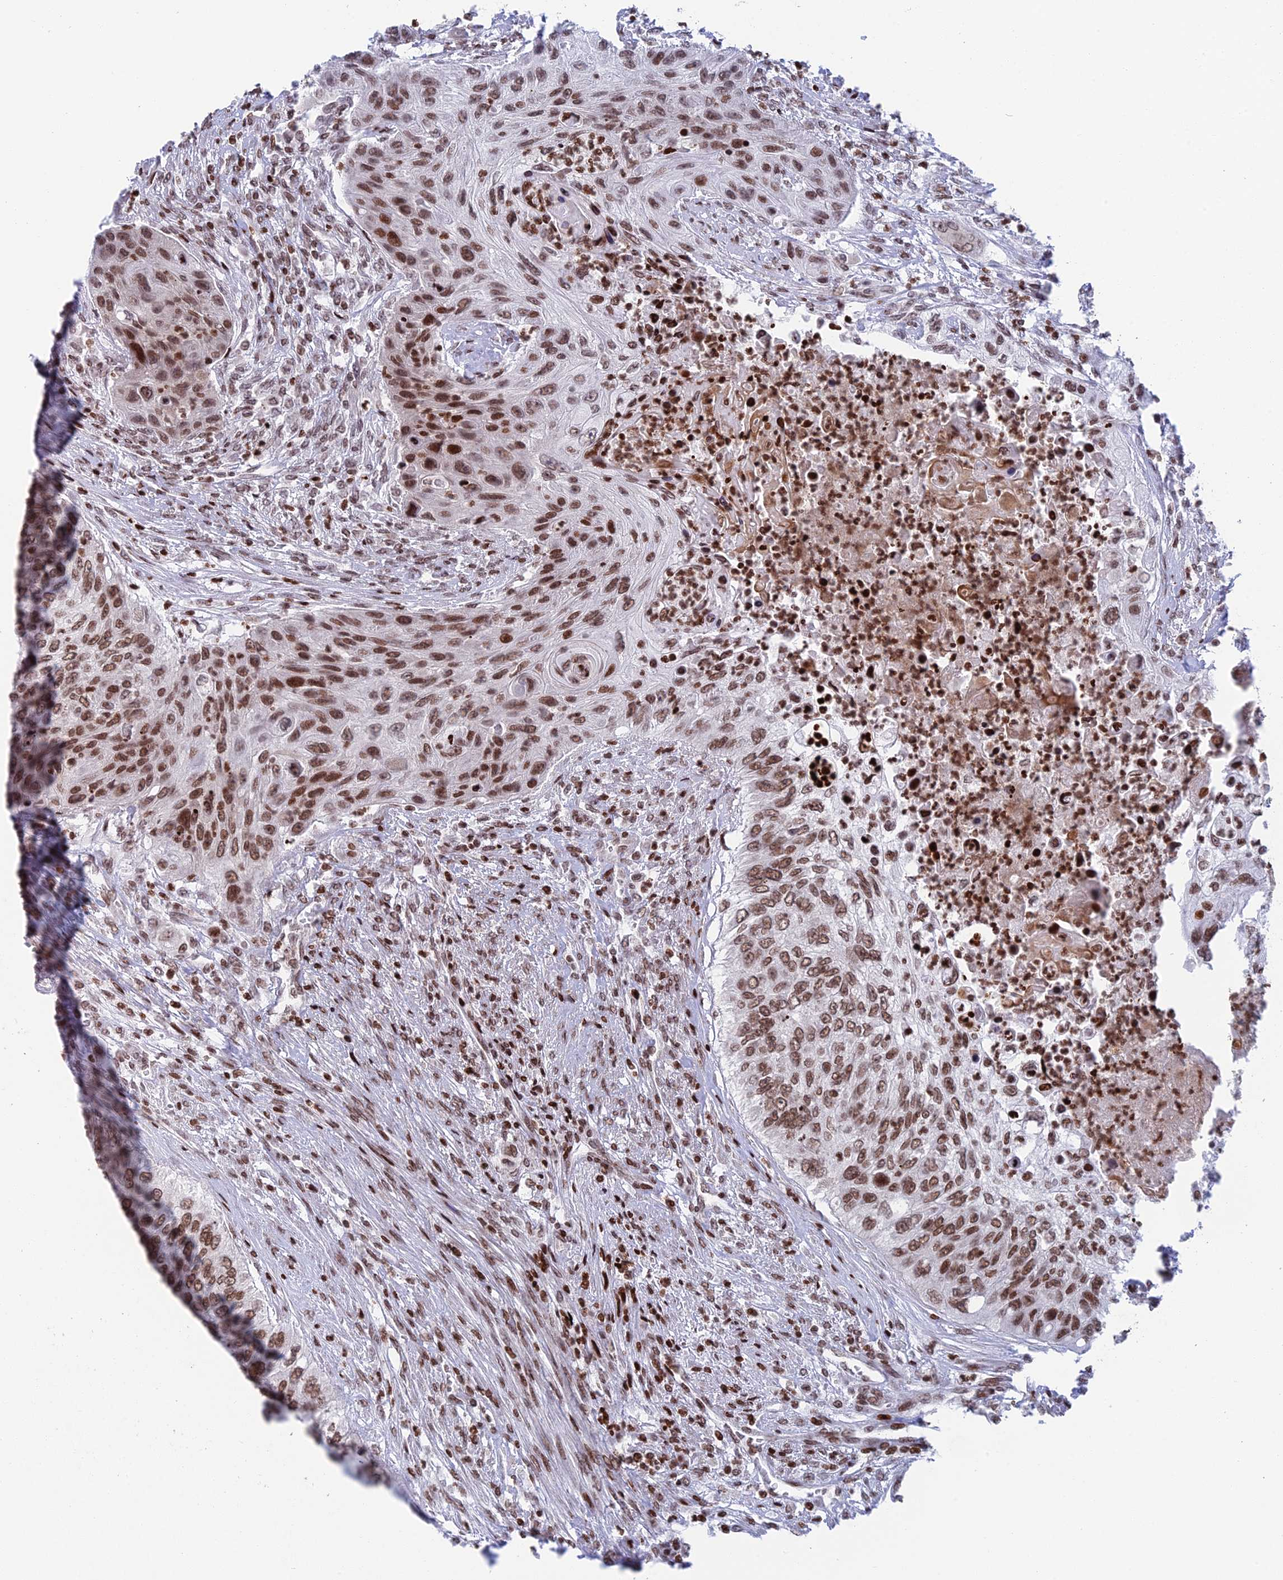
{"staining": {"intensity": "moderate", "quantity": ">75%", "location": "nuclear"}, "tissue": "urothelial cancer", "cell_type": "Tumor cells", "image_type": "cancer", "snomed": [{"axis": "morphology", "description": "Urothelial carcinoma, High grade"}, {"axis": "topography", "description": "Urinary bladder"}], "caption": "Moderate nuclear staining is present in about >75% of tumor cells in urothelial carcinoma (high-grade).", "gene": "RPAP1", "patient": {"sex": "female", "age": 60}}